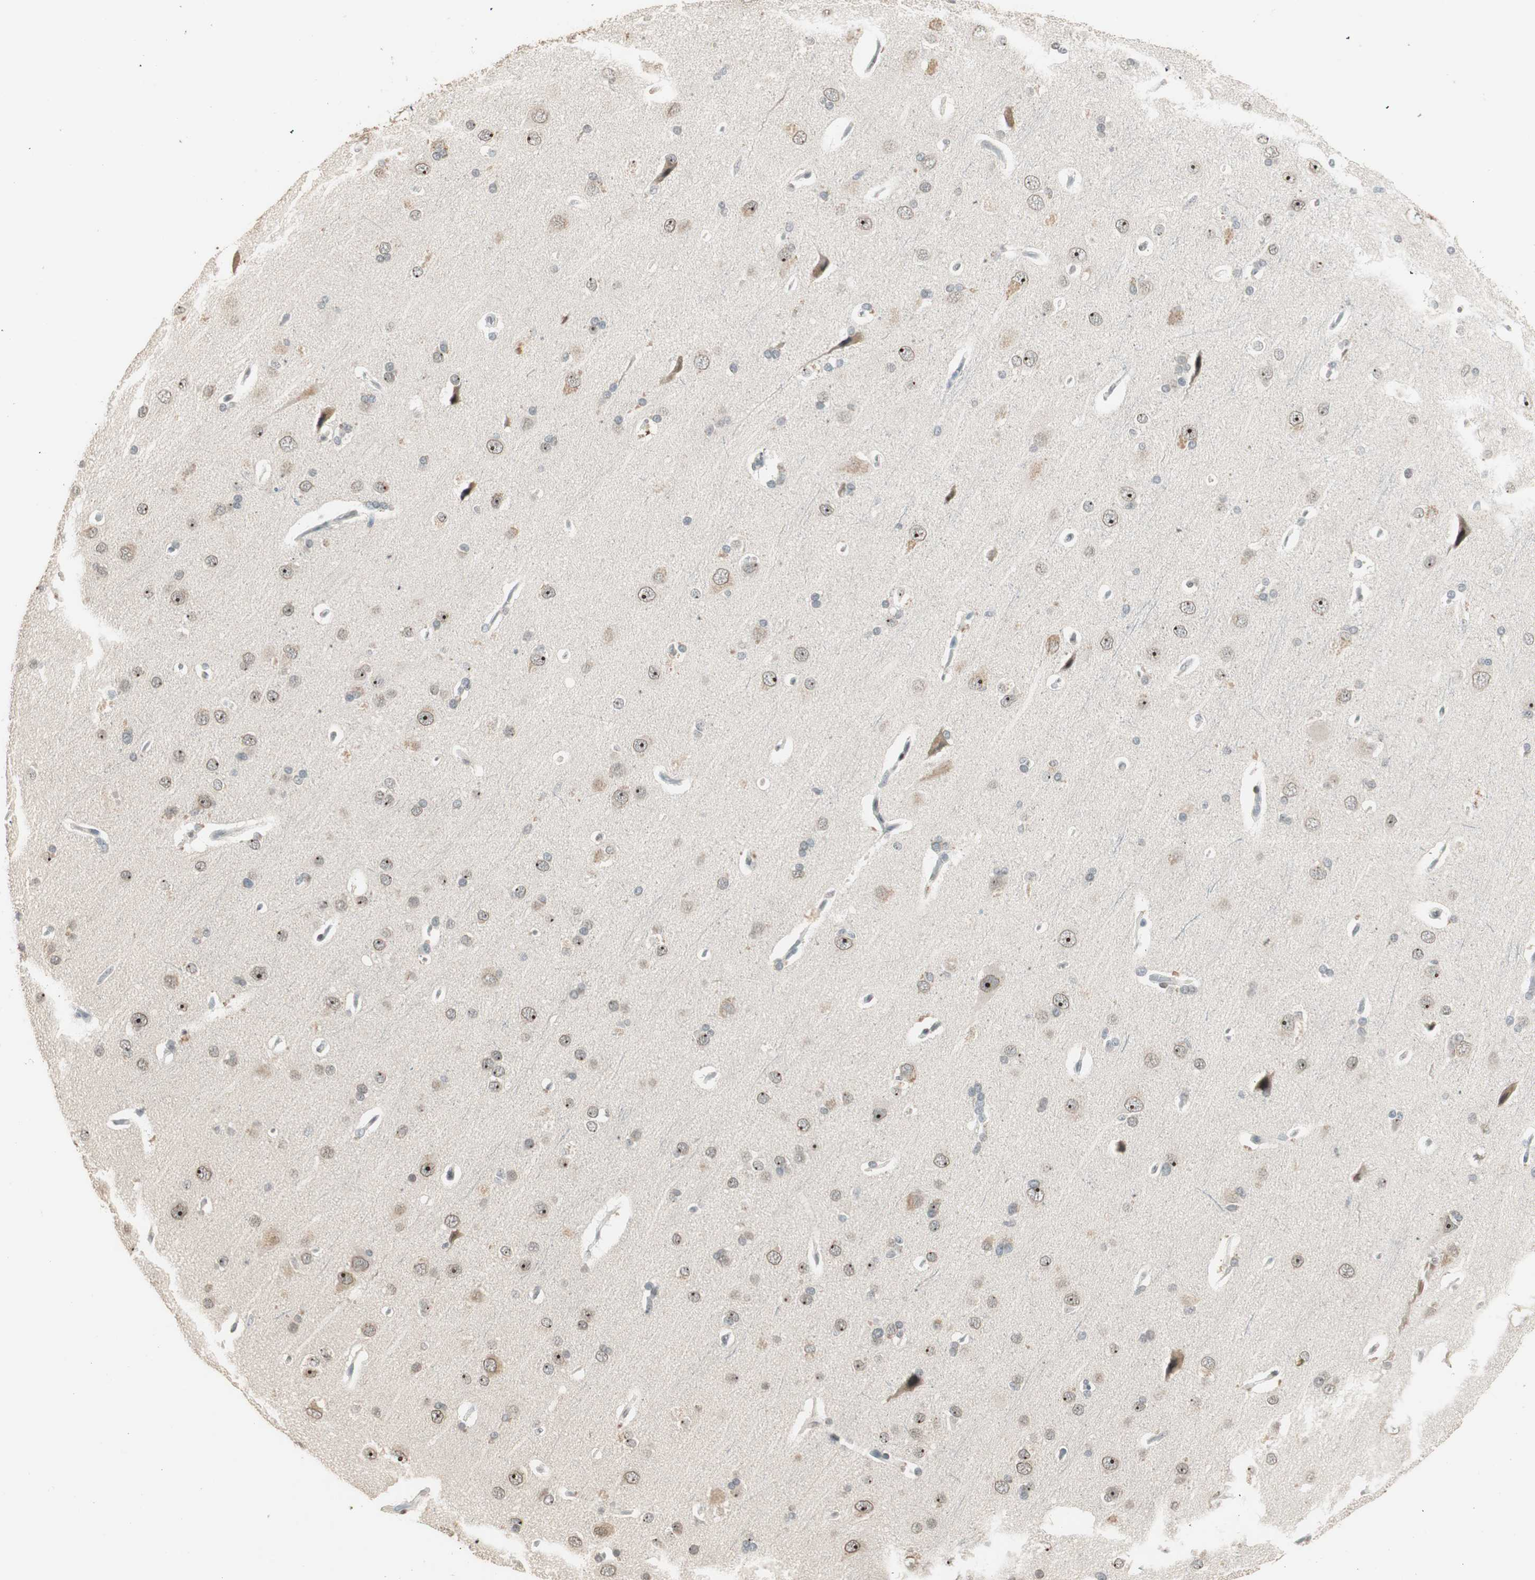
{"staining": {"intensity": "weak", "quantity": "<25%", "location": "nuclear"}, "tissue": "cerebral cortex", "cell_type": "Endothelial cells", "image_type": "normal", "snomed": [{"axis": "morphology", "description": "Normal tissue, NOS"}, {"axis": "topography", "description": "Cerebral cortex"}], "caption": "Immunohistochemistry histopathology image of normal cerebral cortex: human cerebral cortex stained with DAB (3,3'-diaminobenzidine) reveals no significant protein expression in endothelial cells.", "gene": "ETV4", "patient": {"sex": "male", "age": 62}}